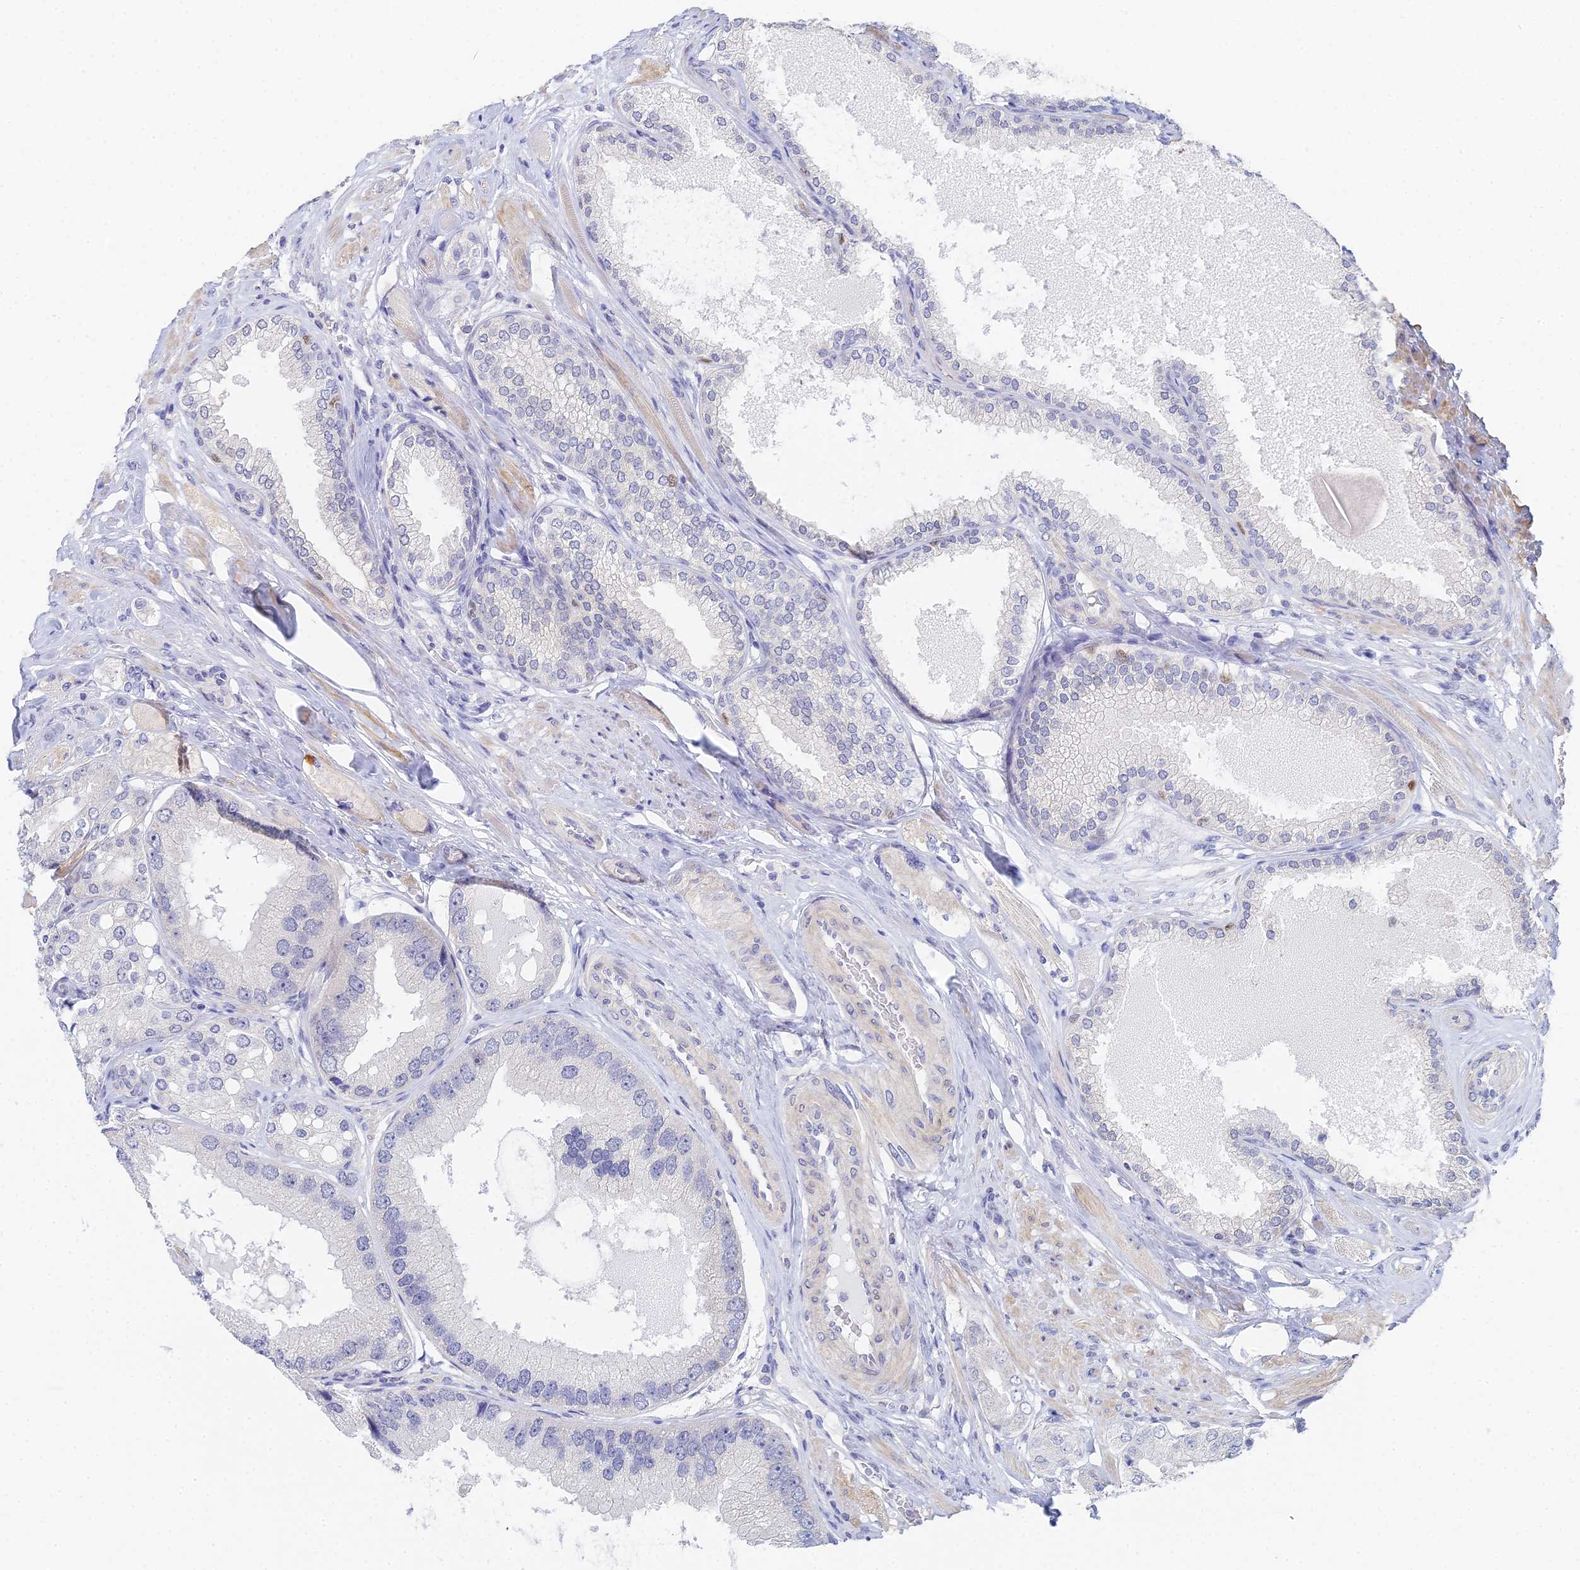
{"staining": {"intensity": "negative", "quantity": "none", "location": "none"}, "tissue": "prostate cancer", "cell_type": "Tumor cells", "image_type": "cancer", "snomed": [{"axis": "morphology", "description": "Adenocarcinoma, High grade"}, {"axis": "topography", "description": "Prostate"}], "caption": "Prostate cancer (high-grade adenocarcinoma) stained for a protein using immunohistochemistry exhibits no positivity tumor cells.", "gene": "MCM2", "patient": {"sex": "male", "age": 71}}